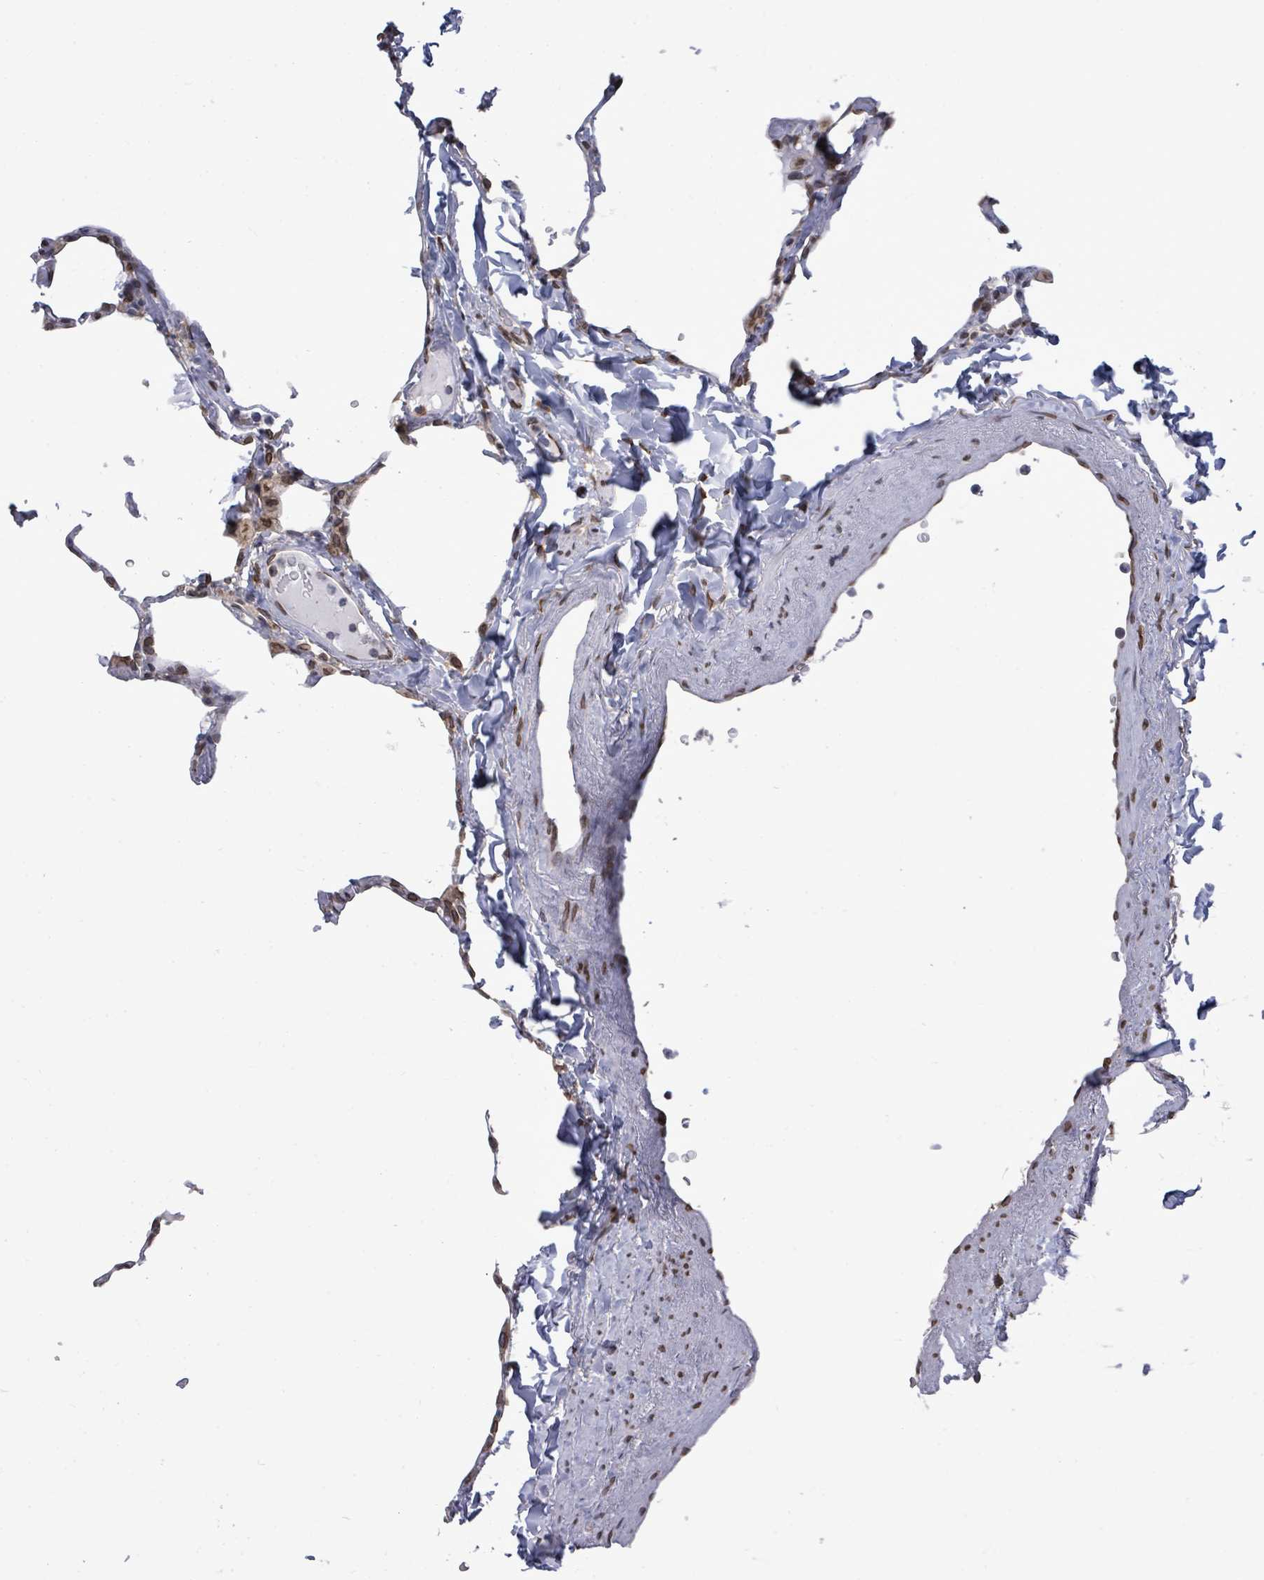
{"staining": {"intensity": "moderate", "quantity": "<25%", "location": "nuclear"}, "tissue": "lung", "cell_type": "Alveolar cells", "image_type": "normal", "snomed": [{"axis": "morphology", "description": "Normal tissue, NOS"}, {"axis": "topography", "description": "Lung"}], "caption": "Immunohistochemistry (IHC) micrograph of benign human lung stained for a protein (brown), which shows low levels of moderate nuclear staining in approximately <25% of alveolar cells.", "gene": "ARFGAP1", "patient": {"sex": "male", "age": 65}}